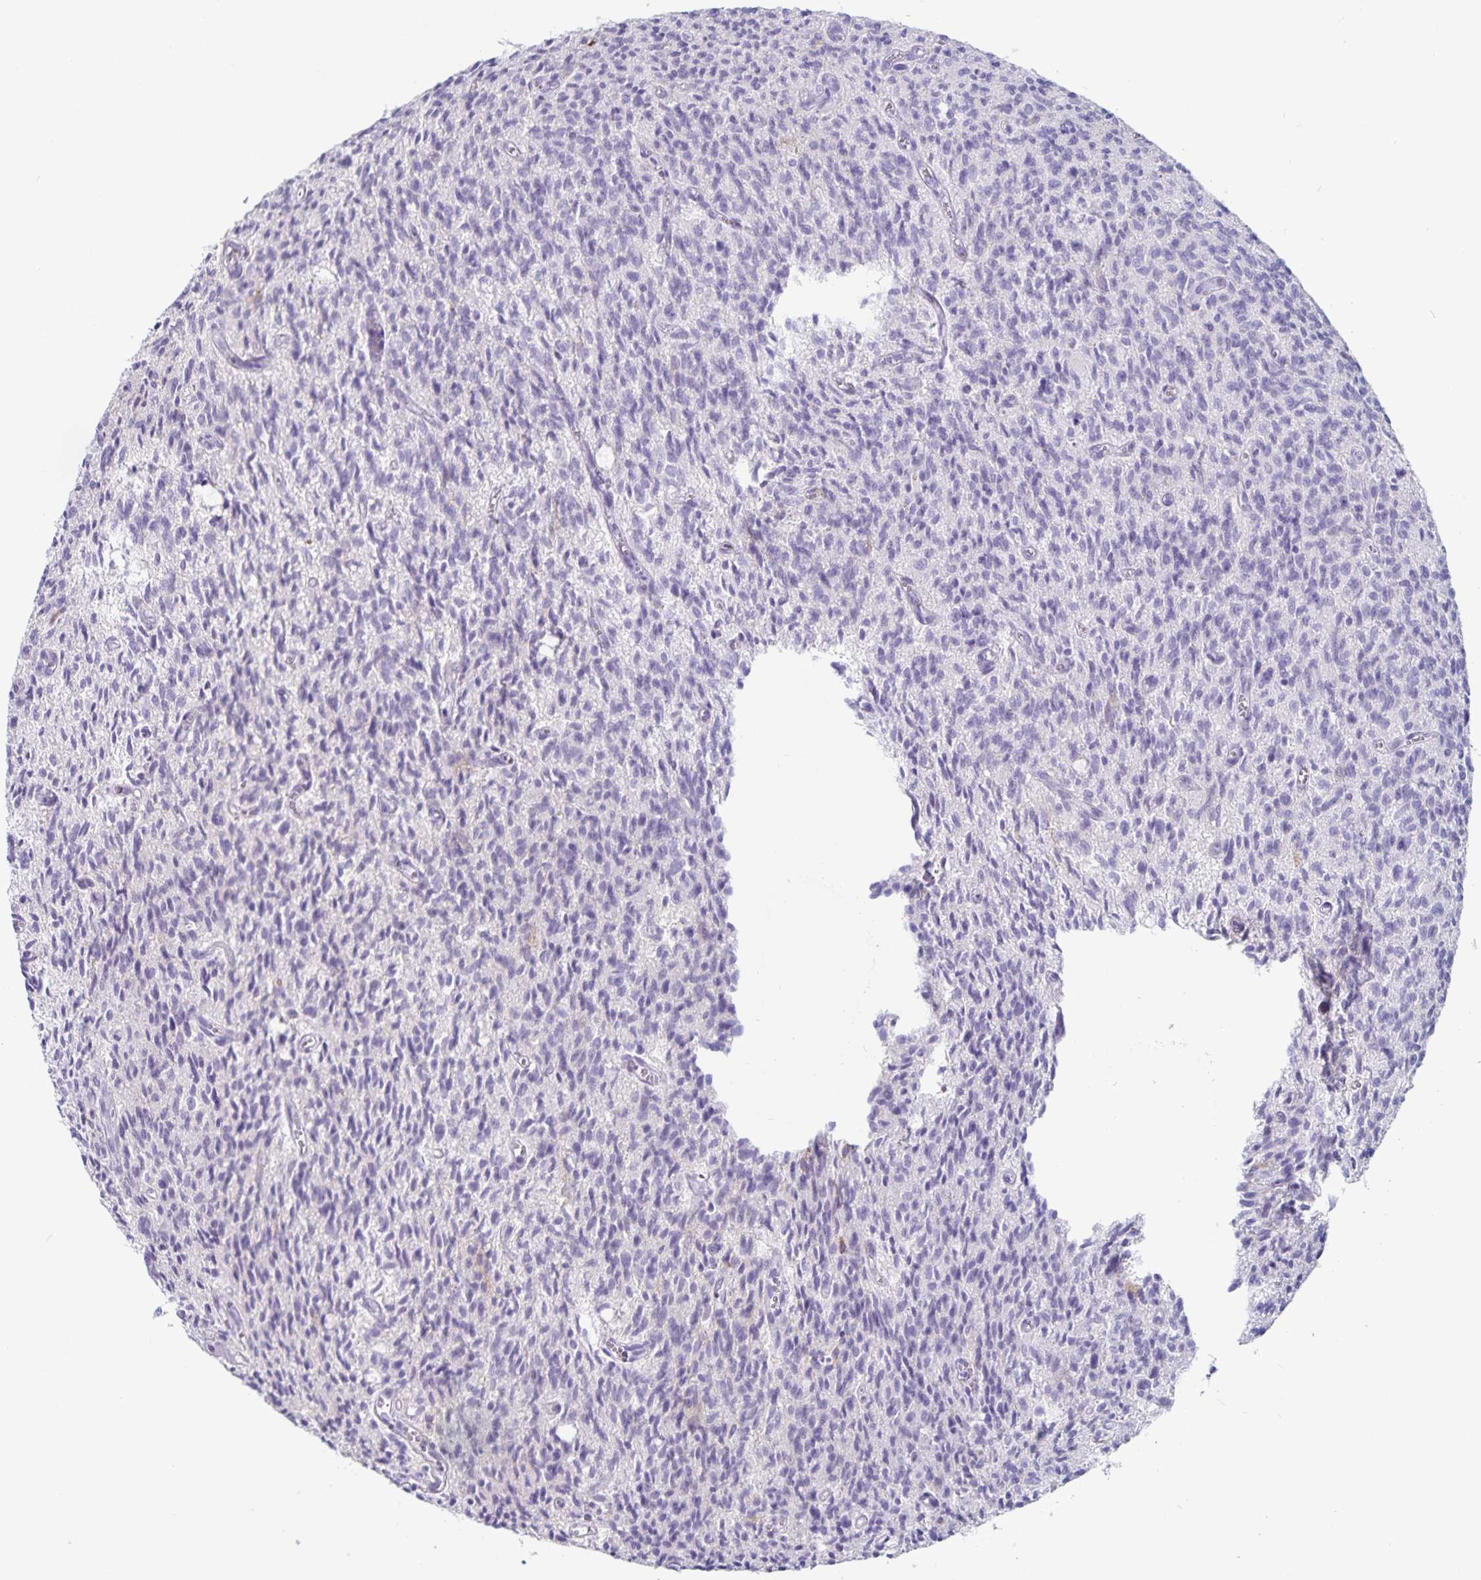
{"staining": {"intensity": "negative", "quantity": "none", "location": "none"}, "tissue": "glioma", "cell_type": "Tumor cells", "image_type": "cancer", "snomed": [{"axis": "morphology", "description": "Glioma, malignant, Low grade"}, {"axis": "topography", "description": "Brain"}], "caption": "Histopathology image shows no significant protein staining in tumor cells of glioma.", "gene": "GNLY", "patient": {"sex": "male", "age": 64}}